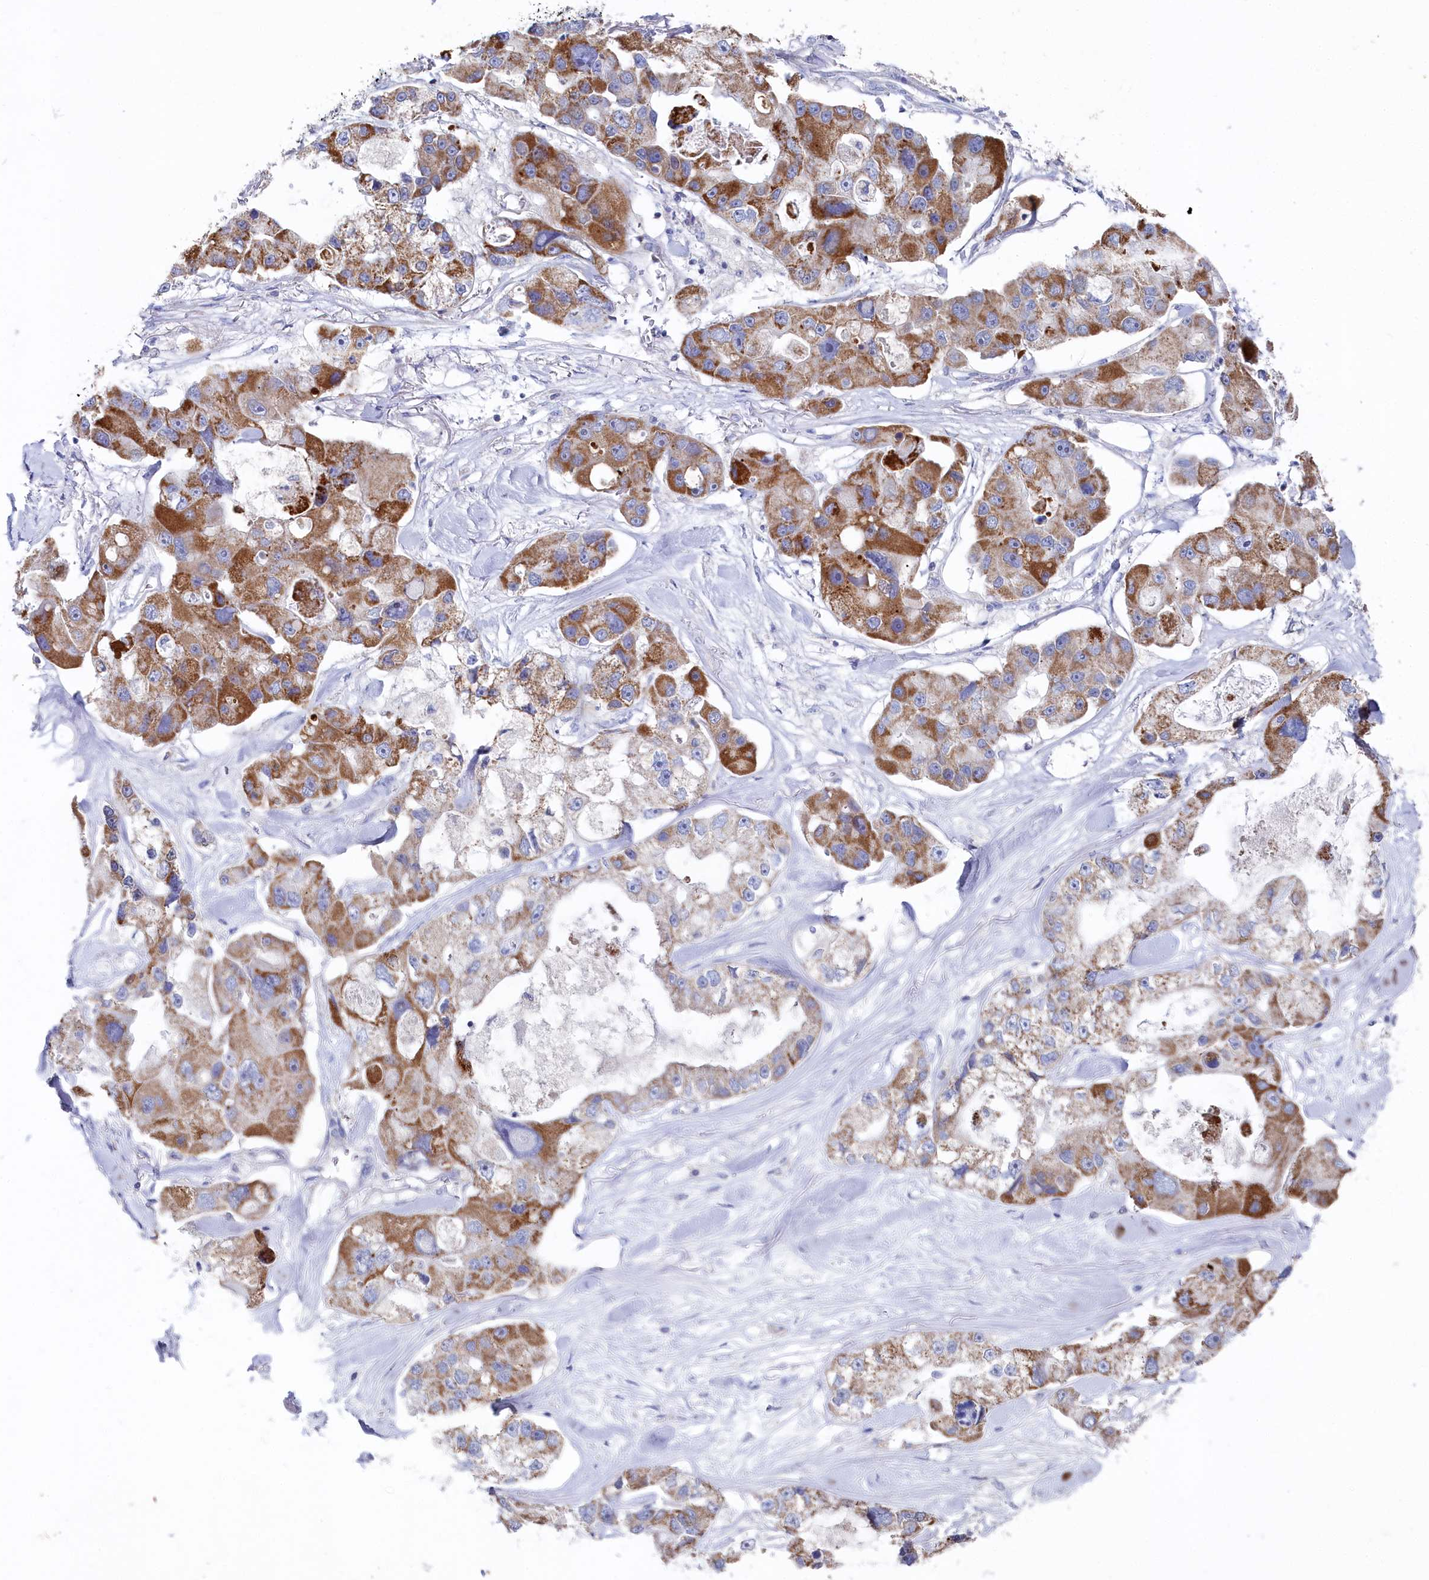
{"staining": {"intensity": "moderate", "quantity": "<25%", "location": "cytoplasmic/membranous"}, "tissue": "lung cancer", "cell_type": "Tumor cells", "image_type": "cancer", "snomed": [{"axis": "morphology", "description": "Adenocarcinoma, NOS"}, {"axis": "topography", "description": "Lung"}], "caption": "Human adenocarcinoma (lung) stained with a brown dye reveals moderate cytoplasmic/membranous positive positivity in approximately <25% of tumor cells.", "gene": "GLS2", "patient": {"sex": "female", "age": 54}}